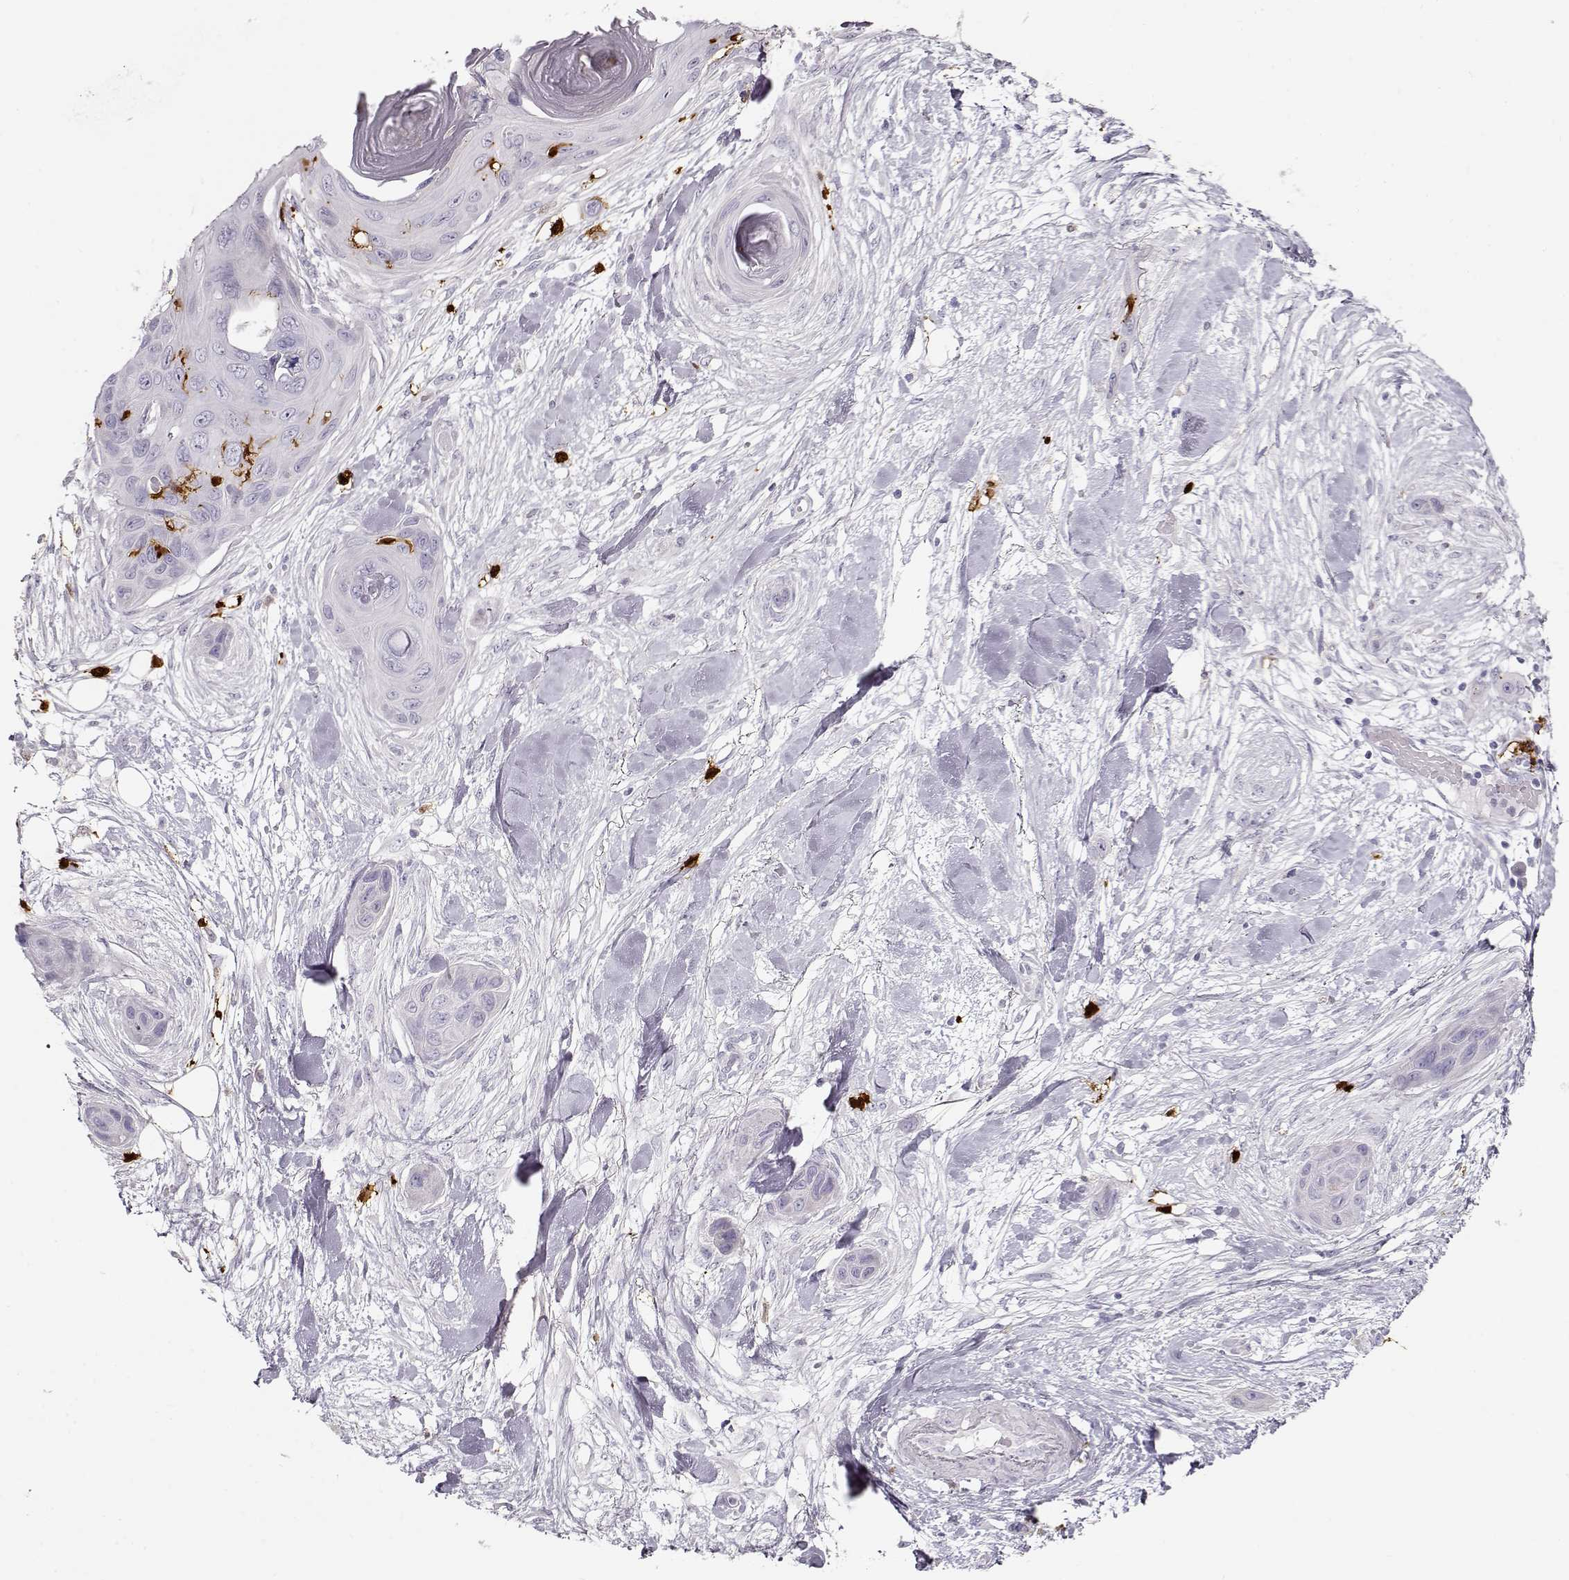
{"staining": {"intensity": "negative", "quantity": "none", "location": "none"}, "tissue": "skin cancer", "cell_type": "Tumor cells", "image_type": "cancer", "snomed": [{"axis": "morphology", "description": "Squamous cell carcinoma, NOS"}, {"axis": "topography", "description": "Skin"}], "caption": "This is an IHC photomicrograph of human skin cancer. There is no expression in tumor cells.", "gene": "S100B", "patient": {"sex": "male", "age": 82}}